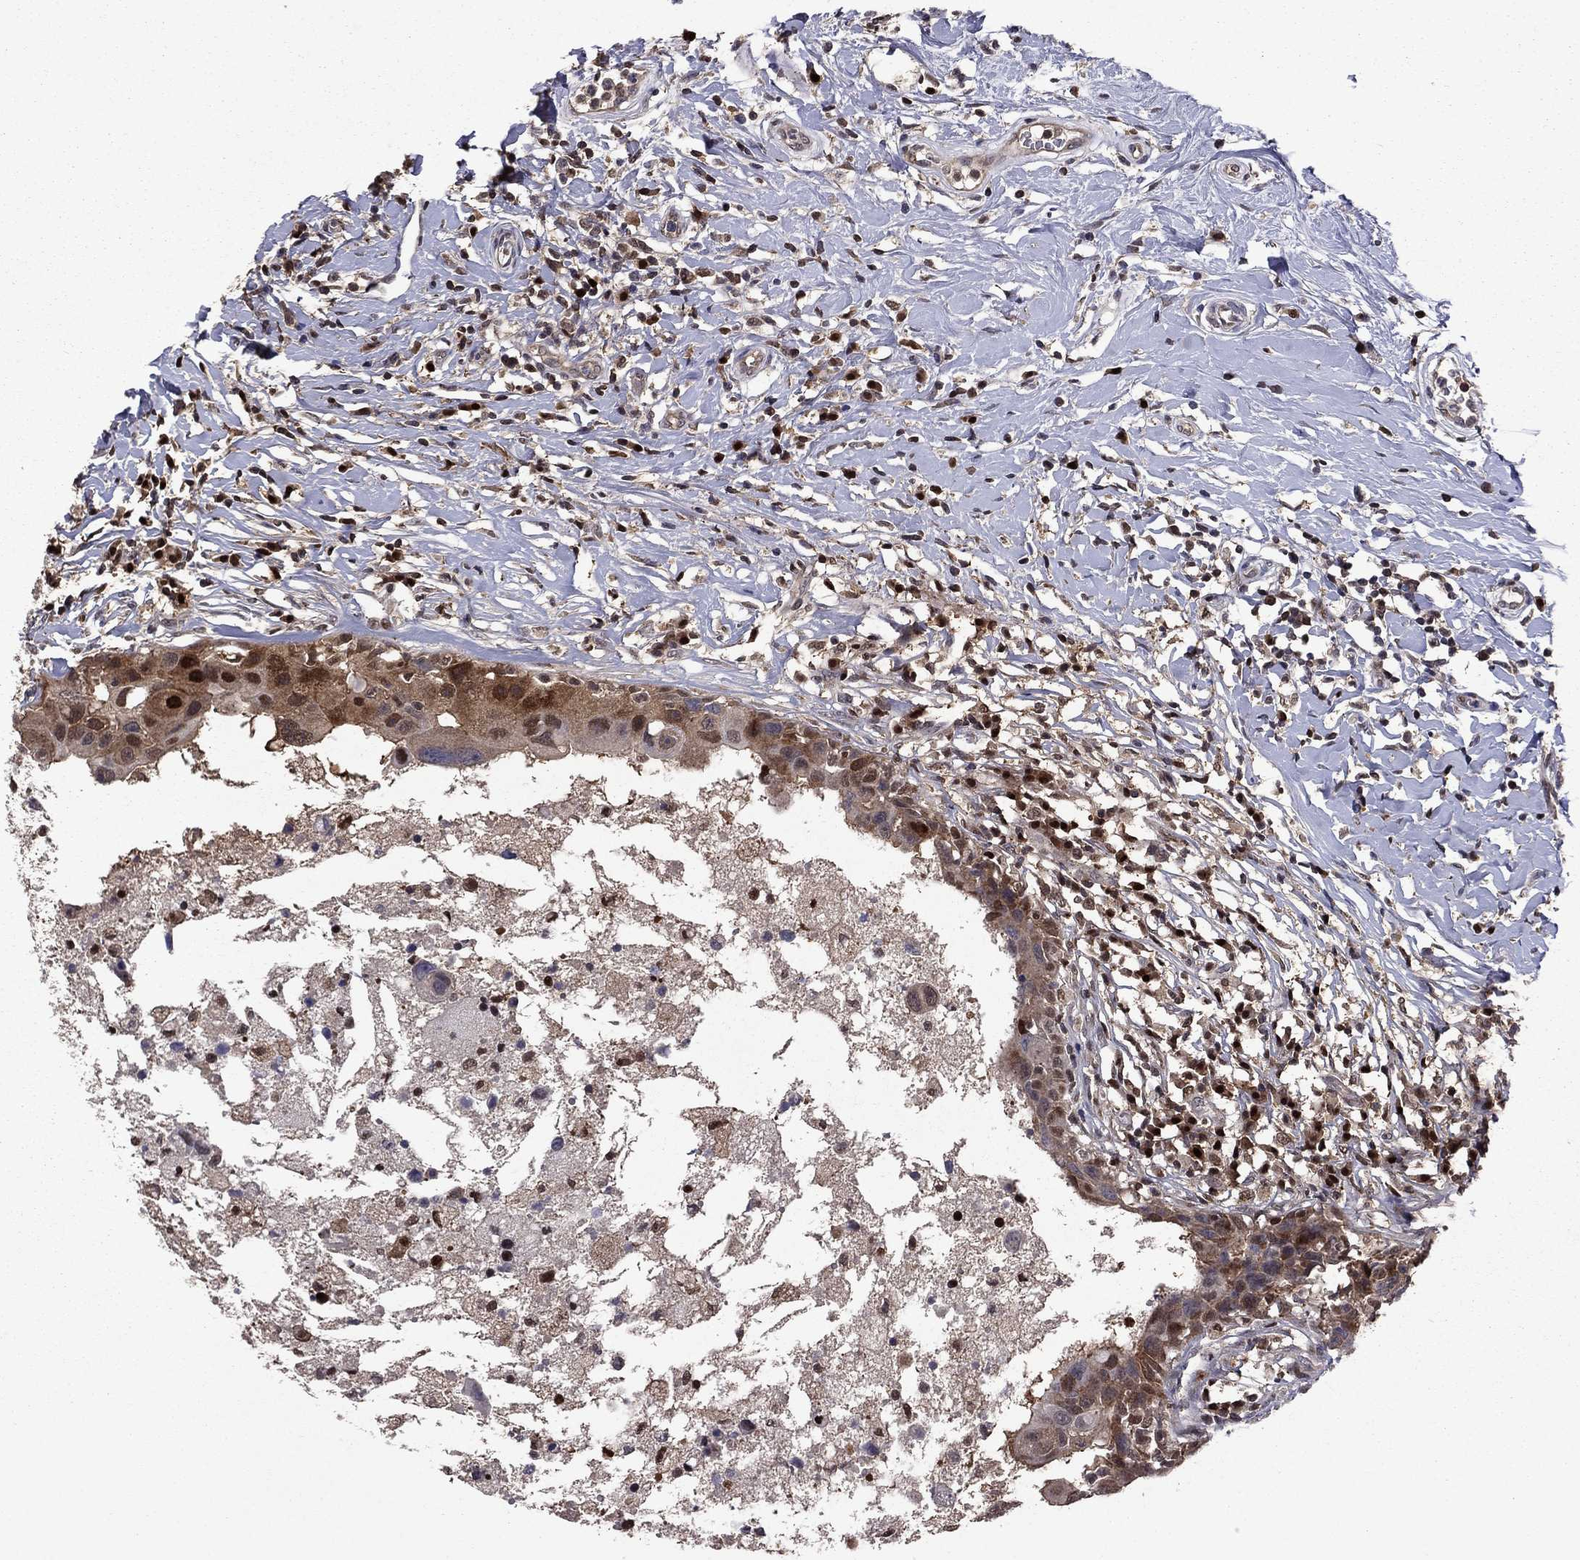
{"staining": {"intensity": "strong", "quantity": "<25%", "location": "nuclear"}, "tissue": "breast cancer", "cell_type": "Tumor cells", "image_type": "cancer", "snomed": [{"axis": "morphology", "description": "Duct carcinoma"}, {"axis": "topography", "description": "Breast"}], "caption": "Strong nuclear staining for a protein is seen in approximately <25% of tumor cells of breast invasive ductal carcinoma using IHC.", "gene": "APPBP2", "patient": {"sex": "female", "age": 27}}